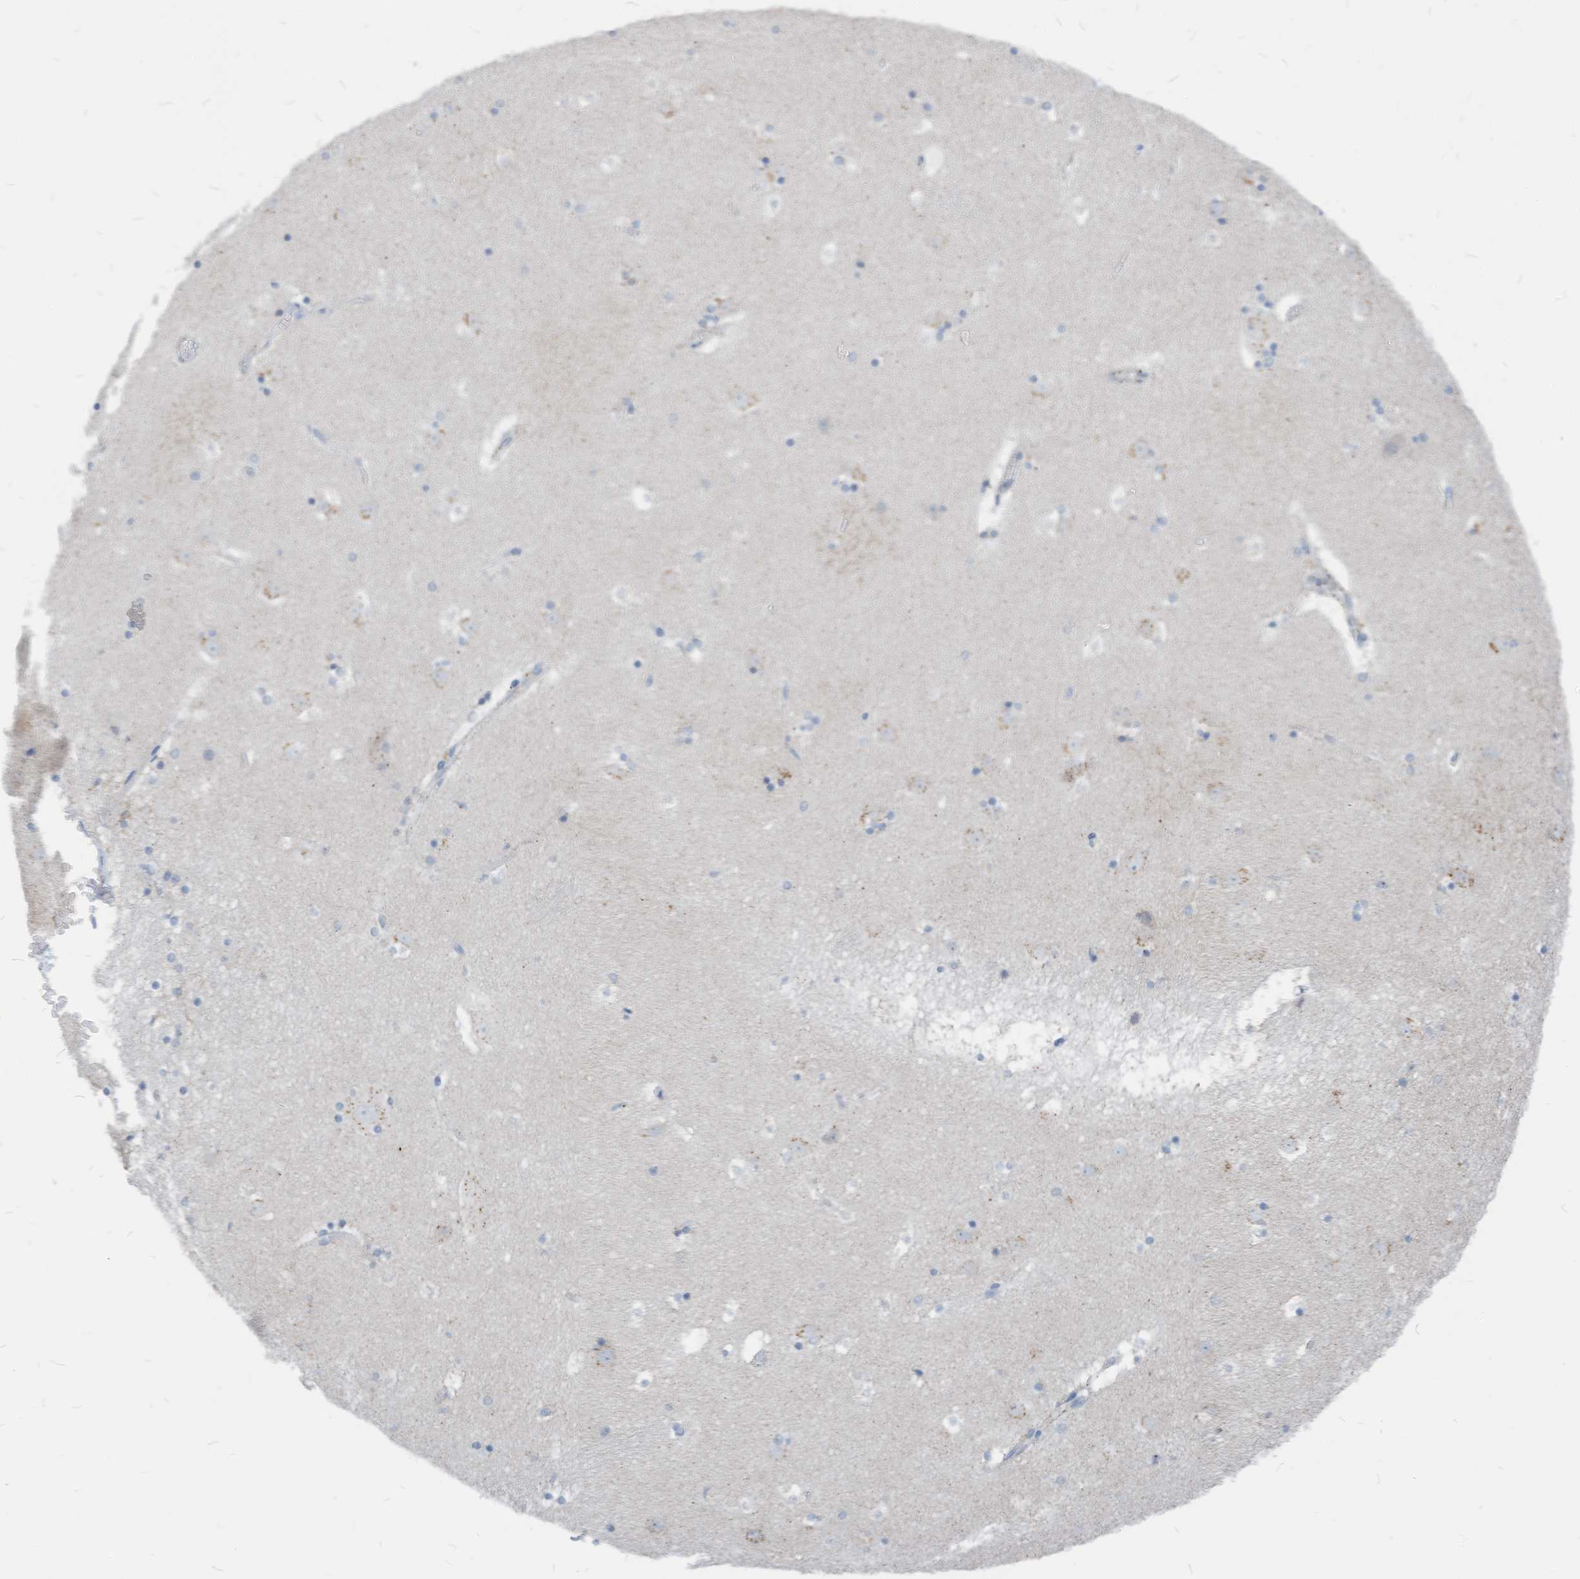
{"staining": {"intensity": "negative", "quantity": "none", "location": "none"}, "tissue": "caudate", "cell_type": "Glial cells", "image_type": "normal", "snomed": [{"axis": "morphology", "description": "Normal tissue, NOS"}, {"axis": "topography", "description": "Lateral ventricle wall"}], "caption": "Protein analysis of normal caudate exhibits no significant positivity in glial cells. Nuclei are stained in blue.", "gene": "CHMP2B", "patient": {"sex": "male", "age": 45}}